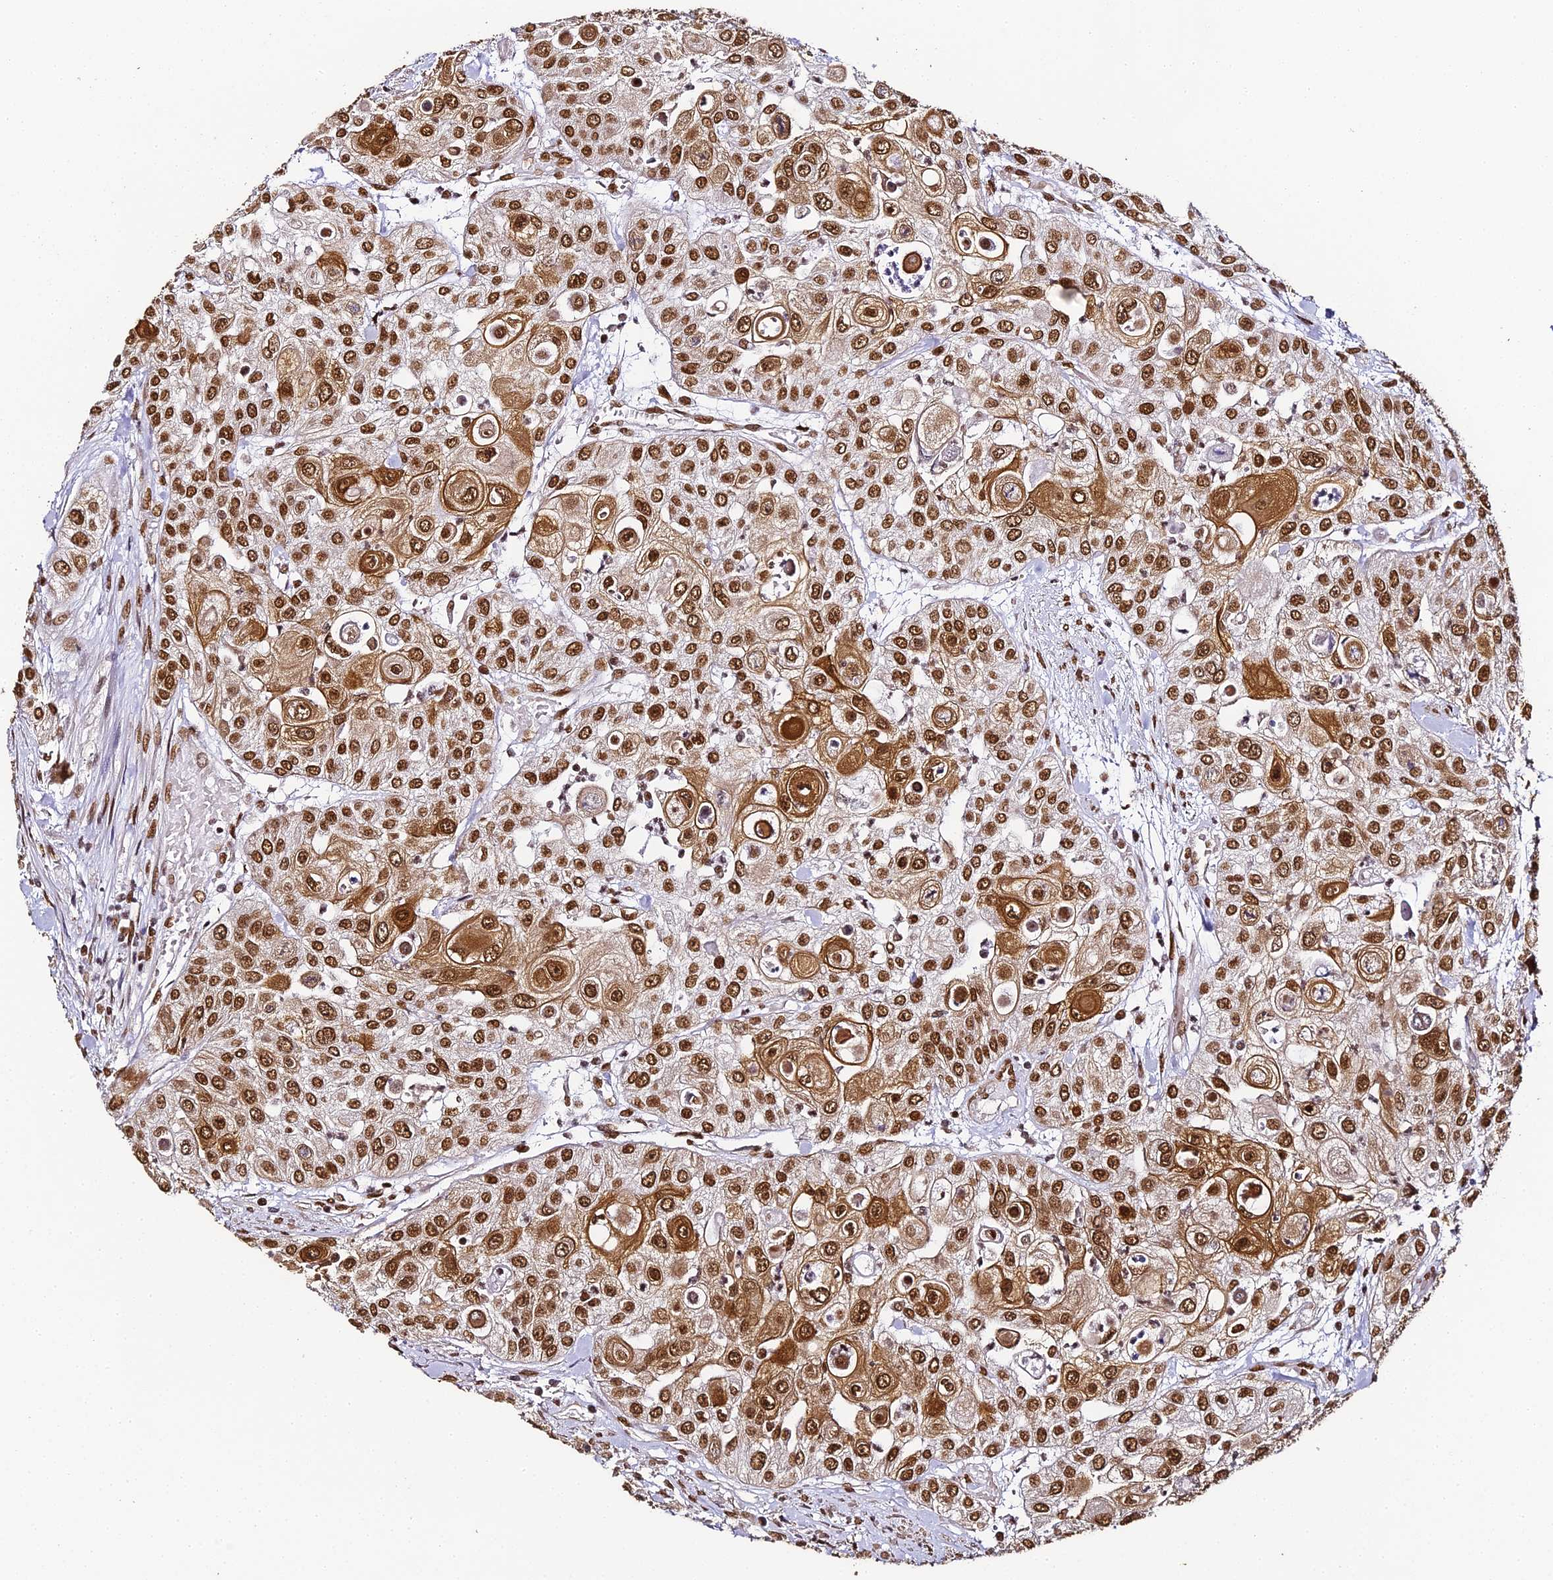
{"staining": {"intensity": "strong", "quantity": ">75%", "location": "cytoplasmic/membranous,nuclear"}, "tissue": "urothelial cancer", "cell_type": "Tumor cells", "image_type": "cancer", "snomed": [{"axis": "morphology", "description": "Urothelial carcinoma, High grade"}, {"axis": "topography", "description": "Urinary bladder"}], "caption": "Tumor cells display strong cytoplasmic/membranous and nuclear staining in approximately >75% of cells in urothelial carcinoma (high-grade).", "gene": "HNRNPA1", "patient": {"sex": "female", "age": 79}}